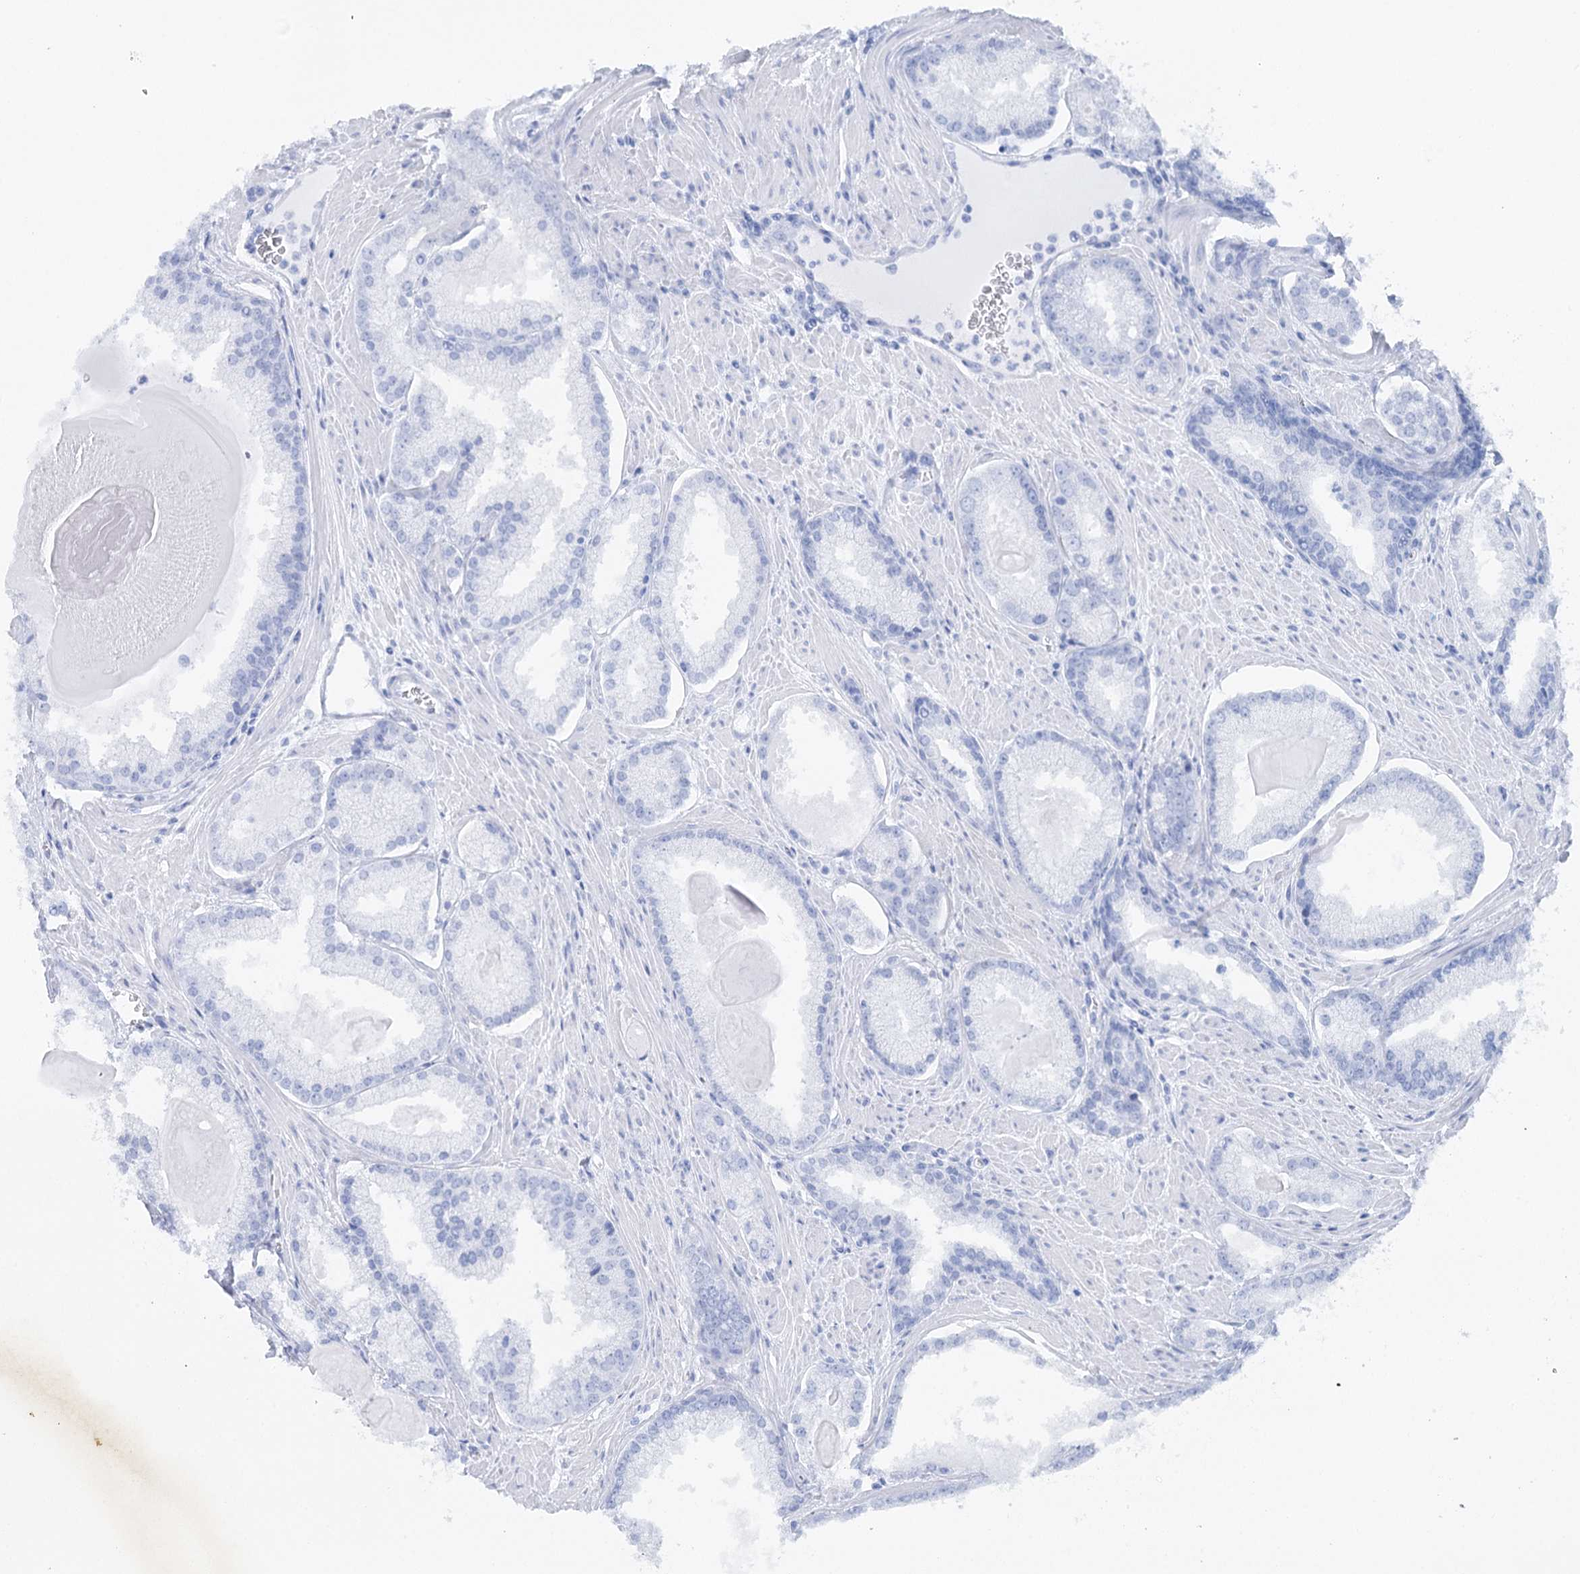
{"staining": {"intensity": "negative", "quantity": "none", "location": "none"}, "tissue": "prostate cancer", "cell_type": "Tumor cells", "image_type": "cancer", "snomed": [{"axis": "morphology", "description": "Adenocarcinoma, Low grade"}, {"axis": "topography", "description": "Prostate"}], "caption": "This photomicrograph is of prostate cancer stained with IHC to label a protein in brown with the nuclei are counter-stained blue. There is no expression in tumor cells.", "gene": "CSN3", "patient": {"sex": "male", "age": 54}}